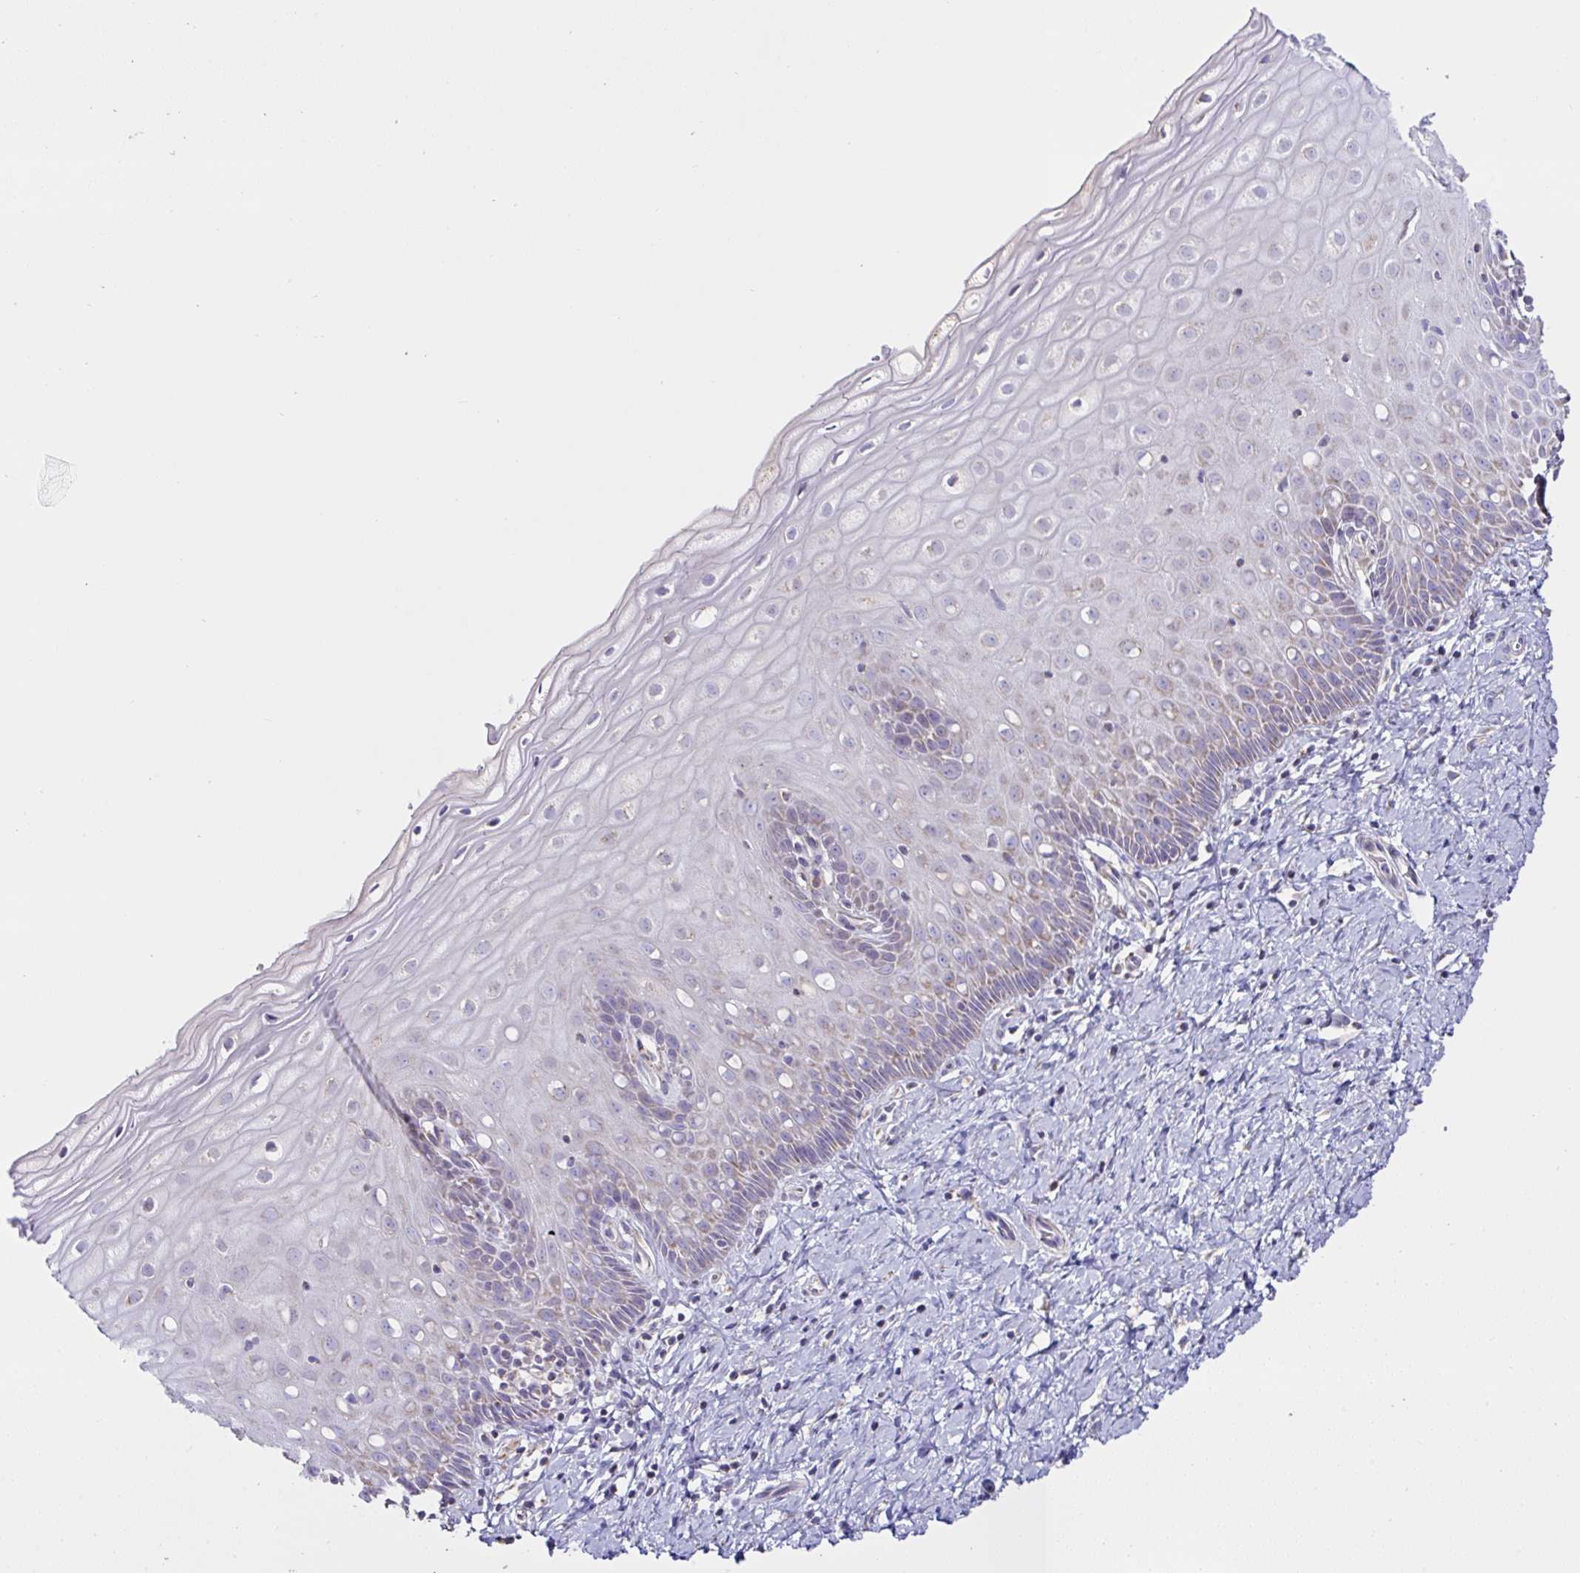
{"staining": {"intensity": "weak", "quantity": ">75%", "location": "cytoplasmic/membranous"}, "tissue": "cervix", "cell_type": "Glandular cells", "image_type": "normal", "snomed": [{"axis": "morphology", "description": "Normal tissue, NOS"}, {"axis": "topography", "description": "Cervix"}], "caption": "IHC (DAB) staining of benign human cervix displays weak cytoplasmic/membranous protein expression in about >75% of glandular cells. Using DAB (brown) and hematoxylin (blue) stains, captured at high magnification using brightfield microscopy.", "gene": "DOK7", "patient": {"sex": "female", "age": 37}}